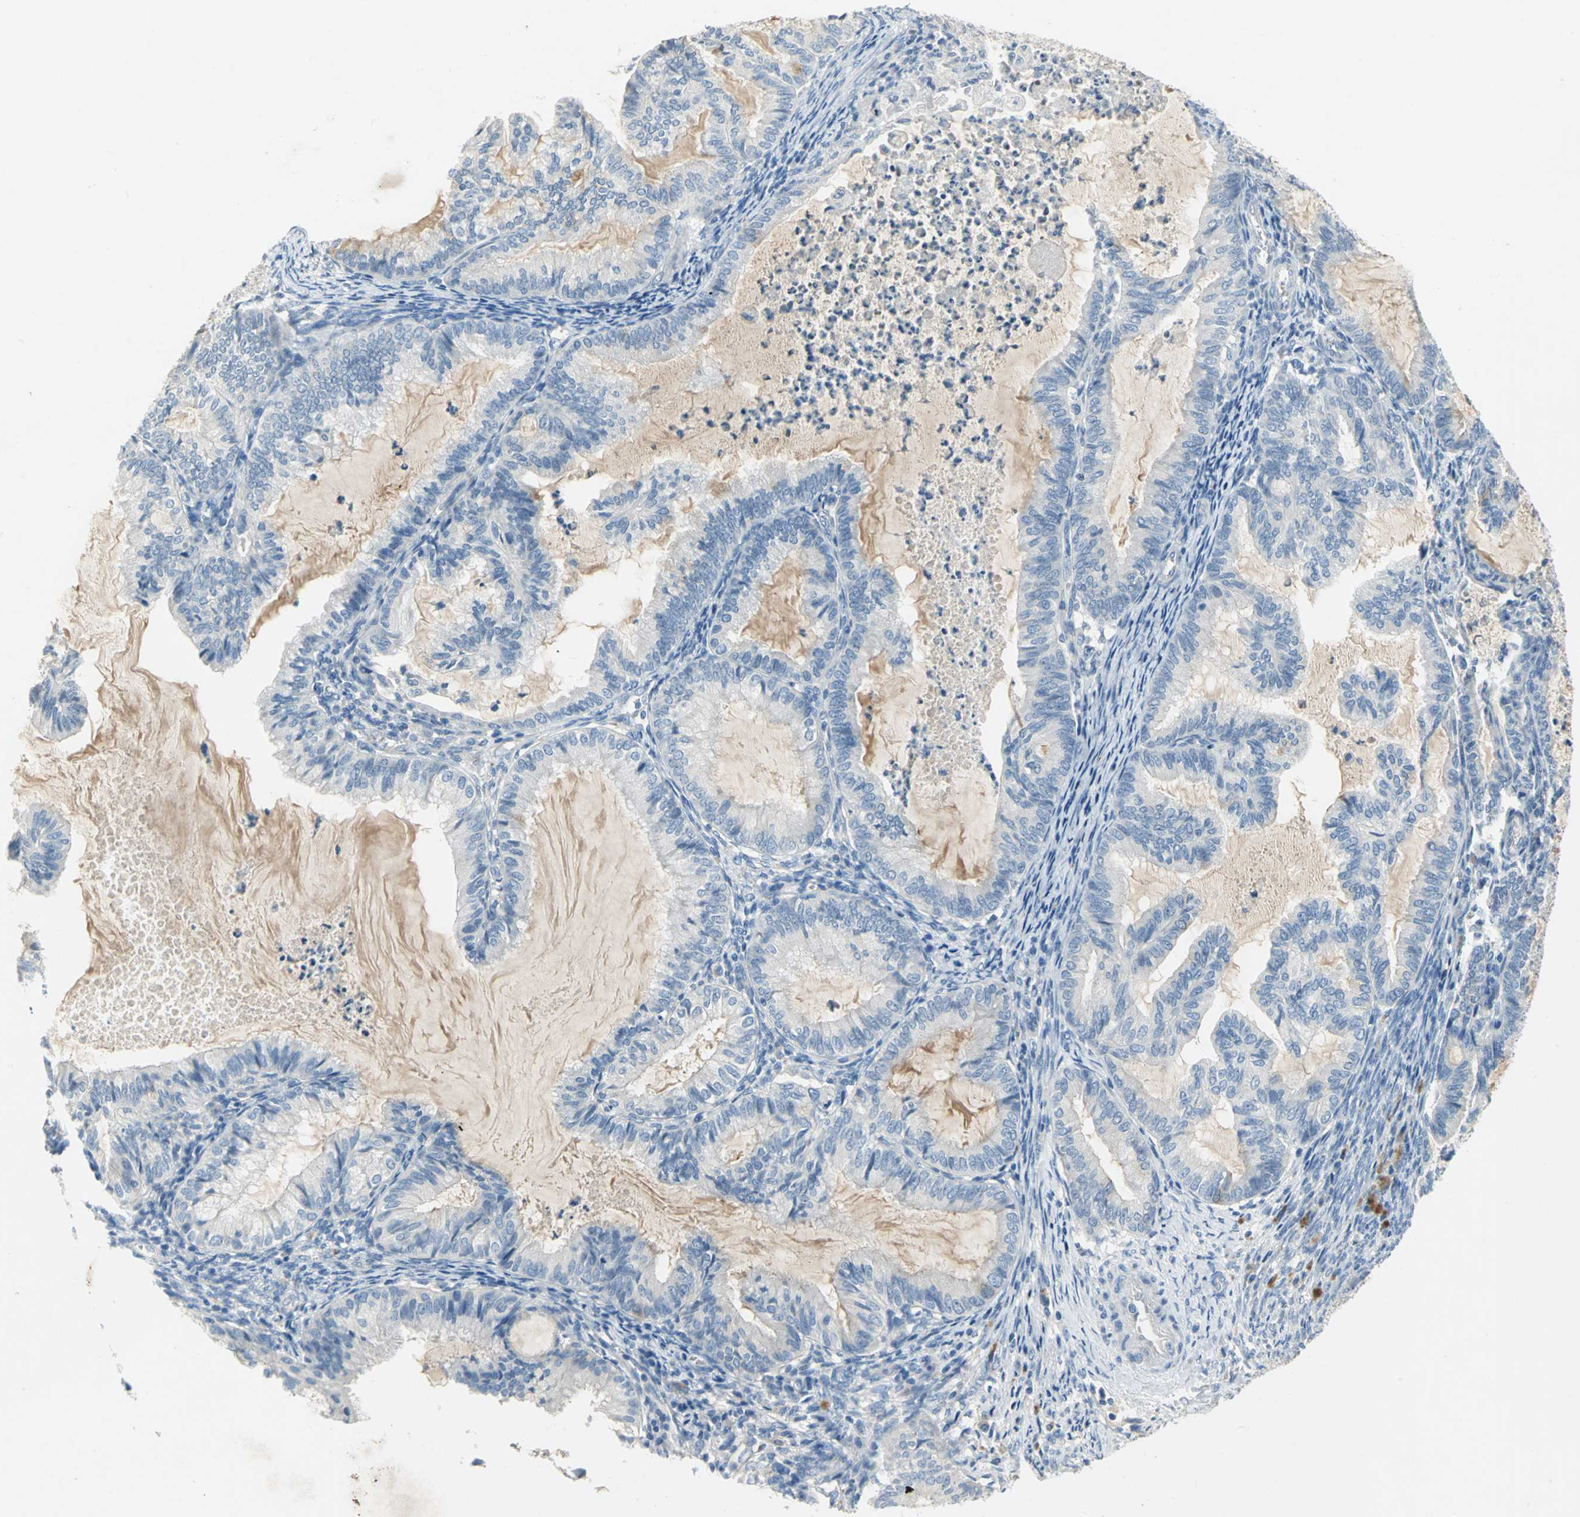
{"staining": {"intensity": "negative", "quantity": "none", "location": "none"}, "tissue": "cervical cancer", "cell_type": "Tumor cells", "image_type": "cancer", "snomed": [{"axis": "morphology", "description": "Normal tissue, NOS"}, {"axis": "morphology", "description": "Adenocarcinoma, NOS"}, {"axis": "topography", "description": "Cervix"}, {"axis": "topography", "description": "Endometrium"}], "caption": "Cervical adenocarcinoma stained for a protein using IHC exhibits no staining tumor cells.", "gene": "PTGDS", "patient": {"sex": "female", "age": 86}}